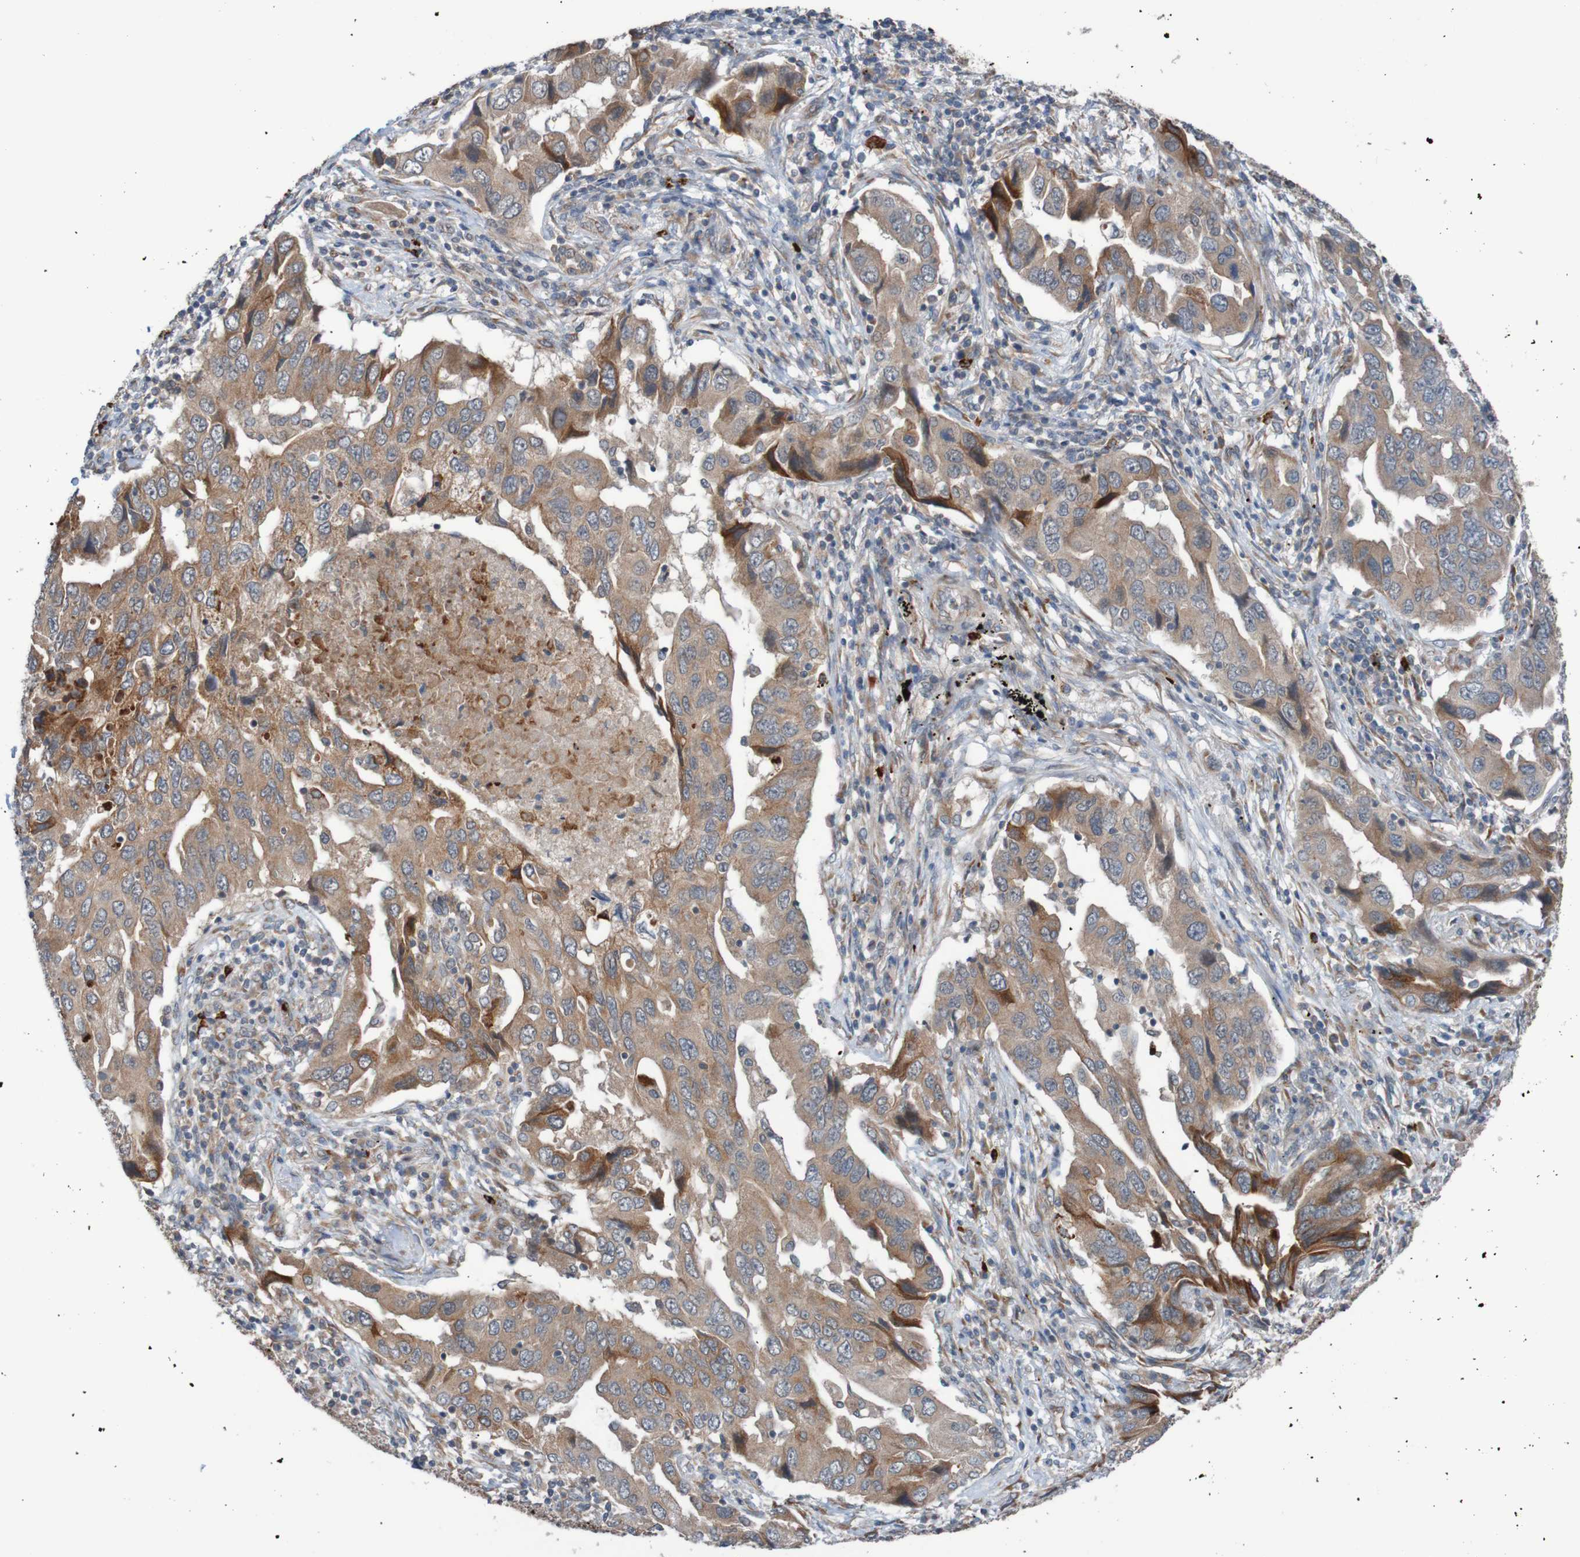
{"staining": {"intensity": "moderate", "quantity": ">75%", "location": "cytoplasmic/membranous"}, "tissue": "lung cancer", "cell_type": "Tumor cells", "image_type": "cancer", "snomed": [{"axis": "morphology", "description": "Adenocarcinoma, NOS"}, {"axis": "topography", "description": "Lung"}], "caption": "Protein expression analysis of human lung cancer reveals moderate cytoplasmic/membranous positivity in approximately >75% of tumor cells.", "gene": "ST8SIA6", "patient": {"sex": "female", "age": 65}}